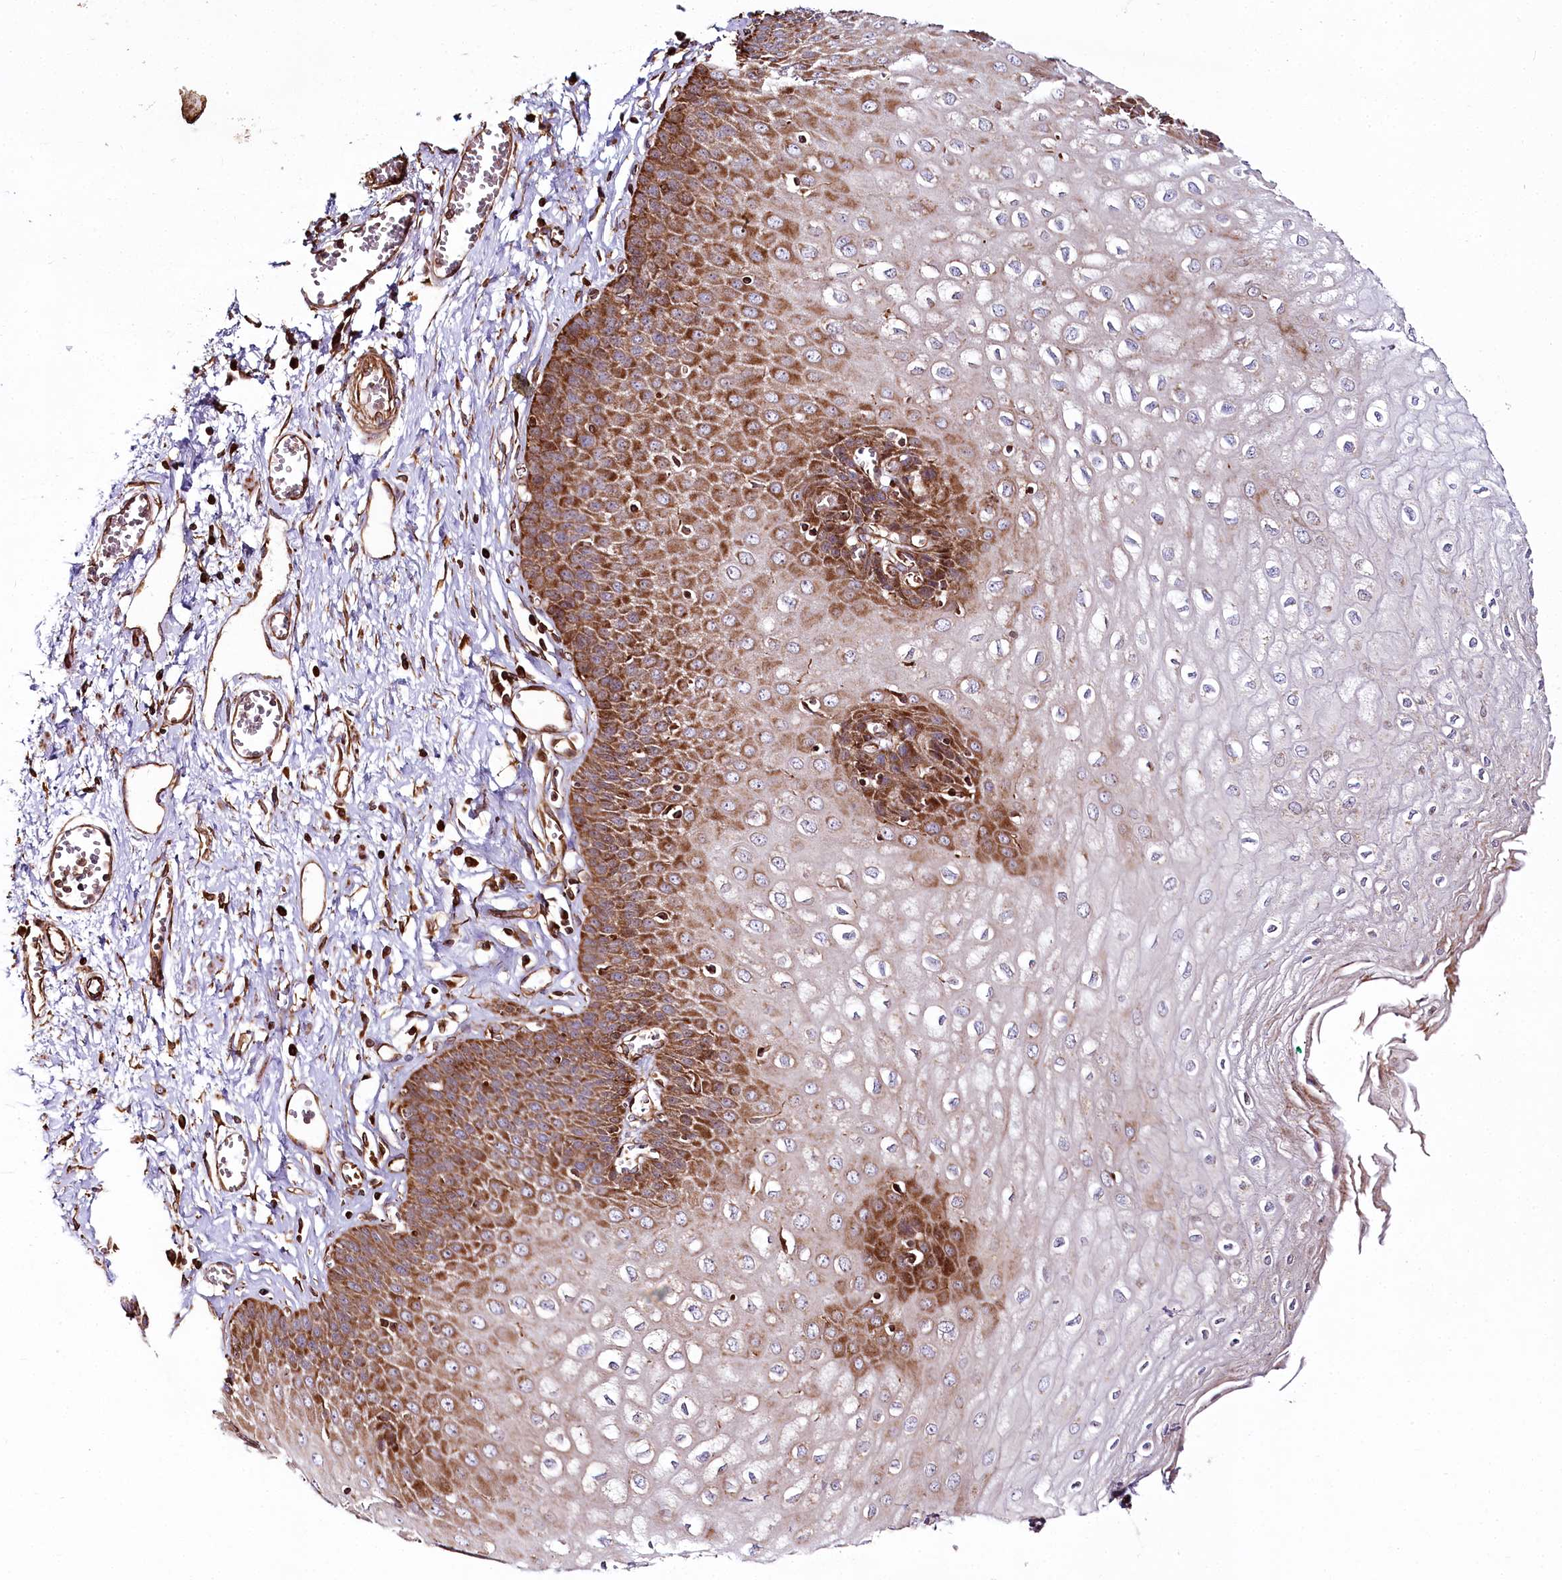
{"staining": {"intensity": "strong", "quantity": "25%-75%", "location": "cytoplasmic/membranous"}, "tissue": "esophagus", "cell_type": "Squamous epithelial cells", "image_type": "normal", "snomed": [{"axis": "morphology", "description": "Normal tissue, NOS"}, {"axis": "topography", "description": "Esophagus"}], "caption": "Protein analysis of unremarkable esophagus demonstrates strong cytoplasmic/membranous staining in about 25%-75% of squamous epithelial cells.", "gene": "THUMPD3", "patient": {"sex": "male", "age": 60}}